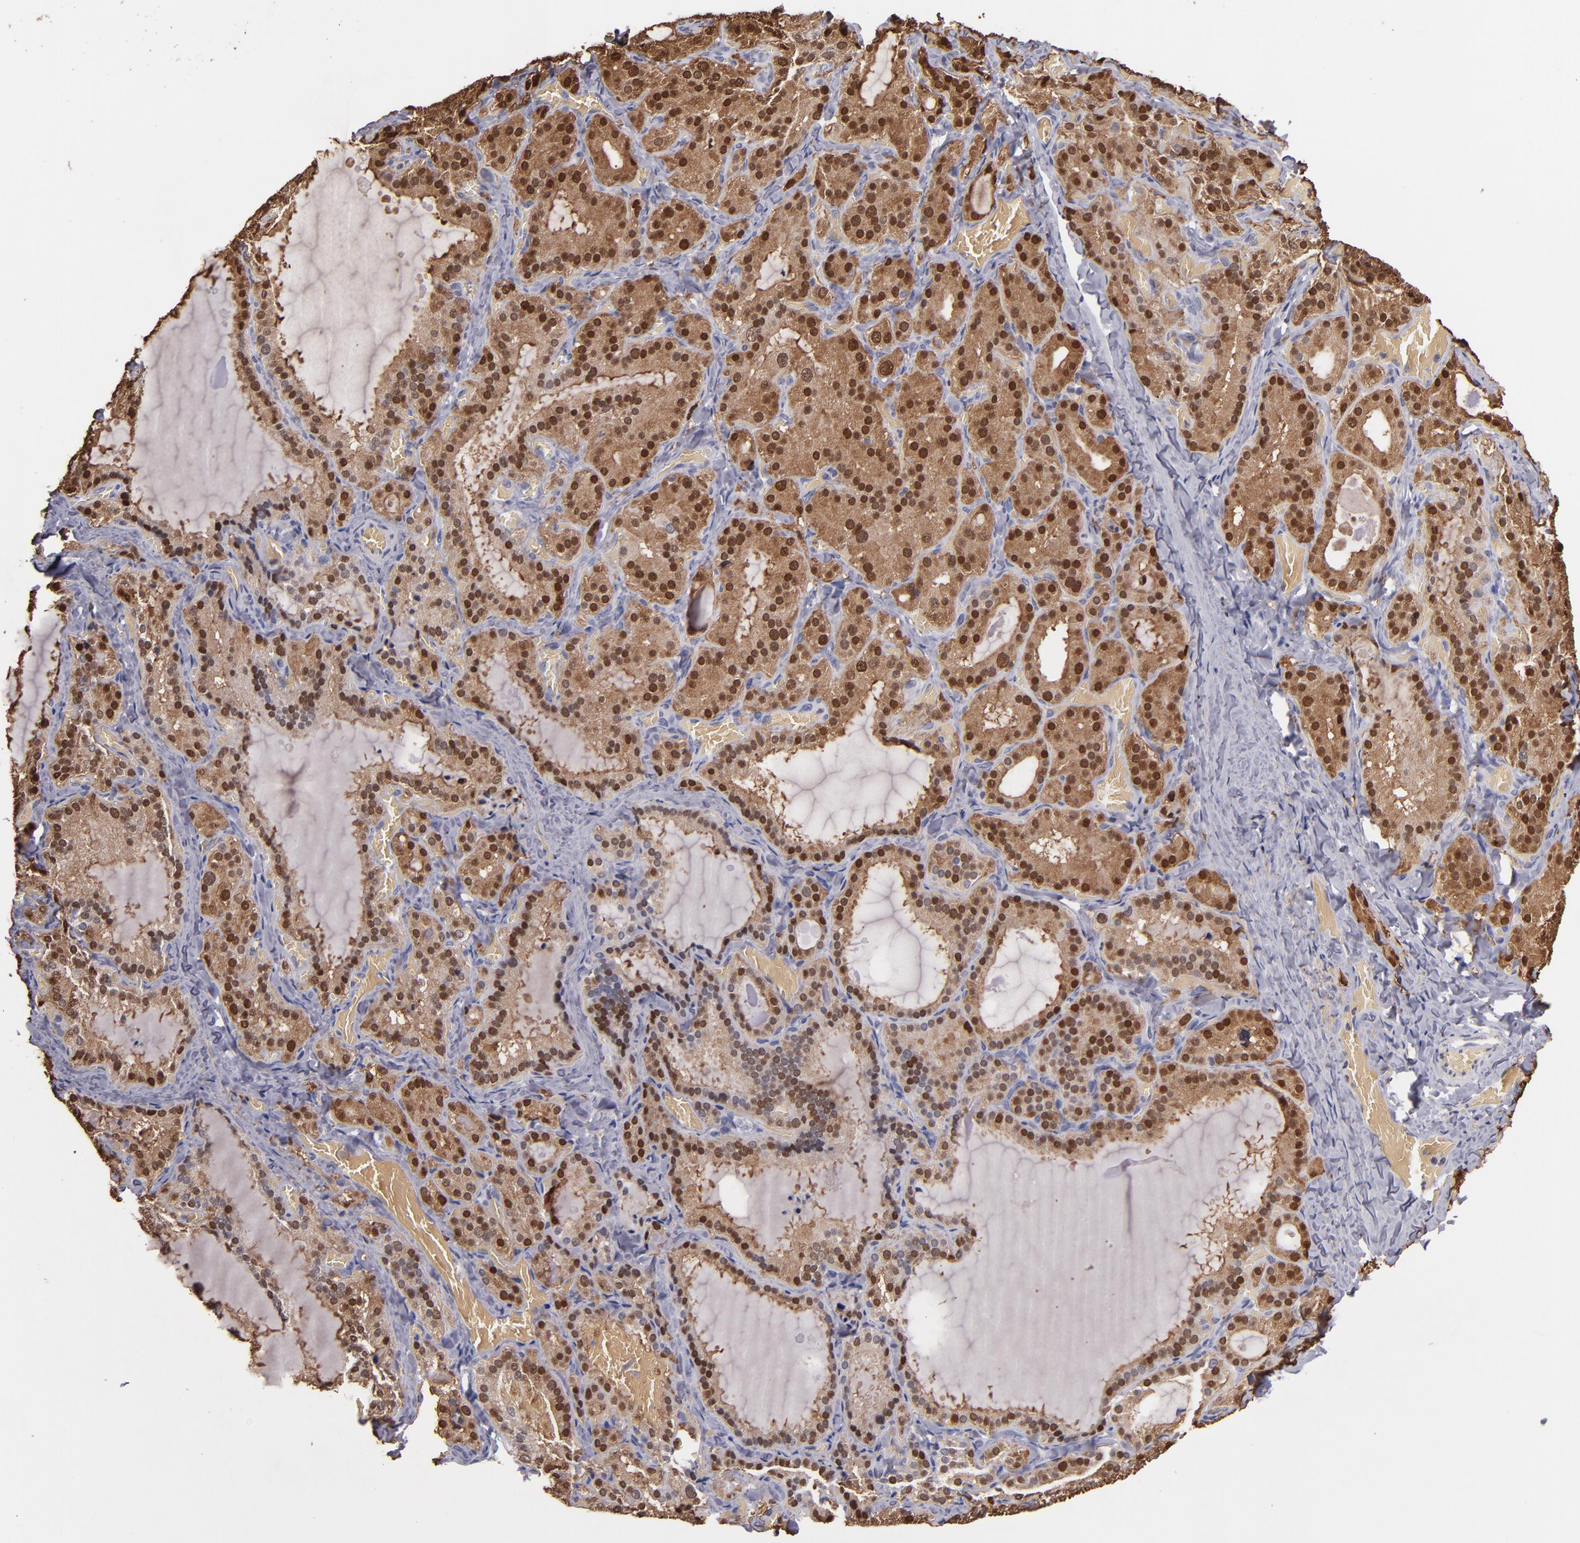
{"staining": {"intensity": "moderate", "quantity": ">75%", "location": "cytoplasmic/membranous,nuclear"}, "tissue": "thyroid gland", "cell_type": "Glandular cells", "image_type": "normal", "snomed": [{"axis": "morphology", "description": "Normal tissue, NOS"}, {"axis": "topography", "description": "Thyroid gland"}], "caption": "DAB immunohistochemical staining of normal human thyroid gland exhibits moderate cytoplasmic/membranous,nuclear protein expression in about >75% of glandular cells.", "gene": "S100A1", "patient": {"sex": "female", "age": 33}}